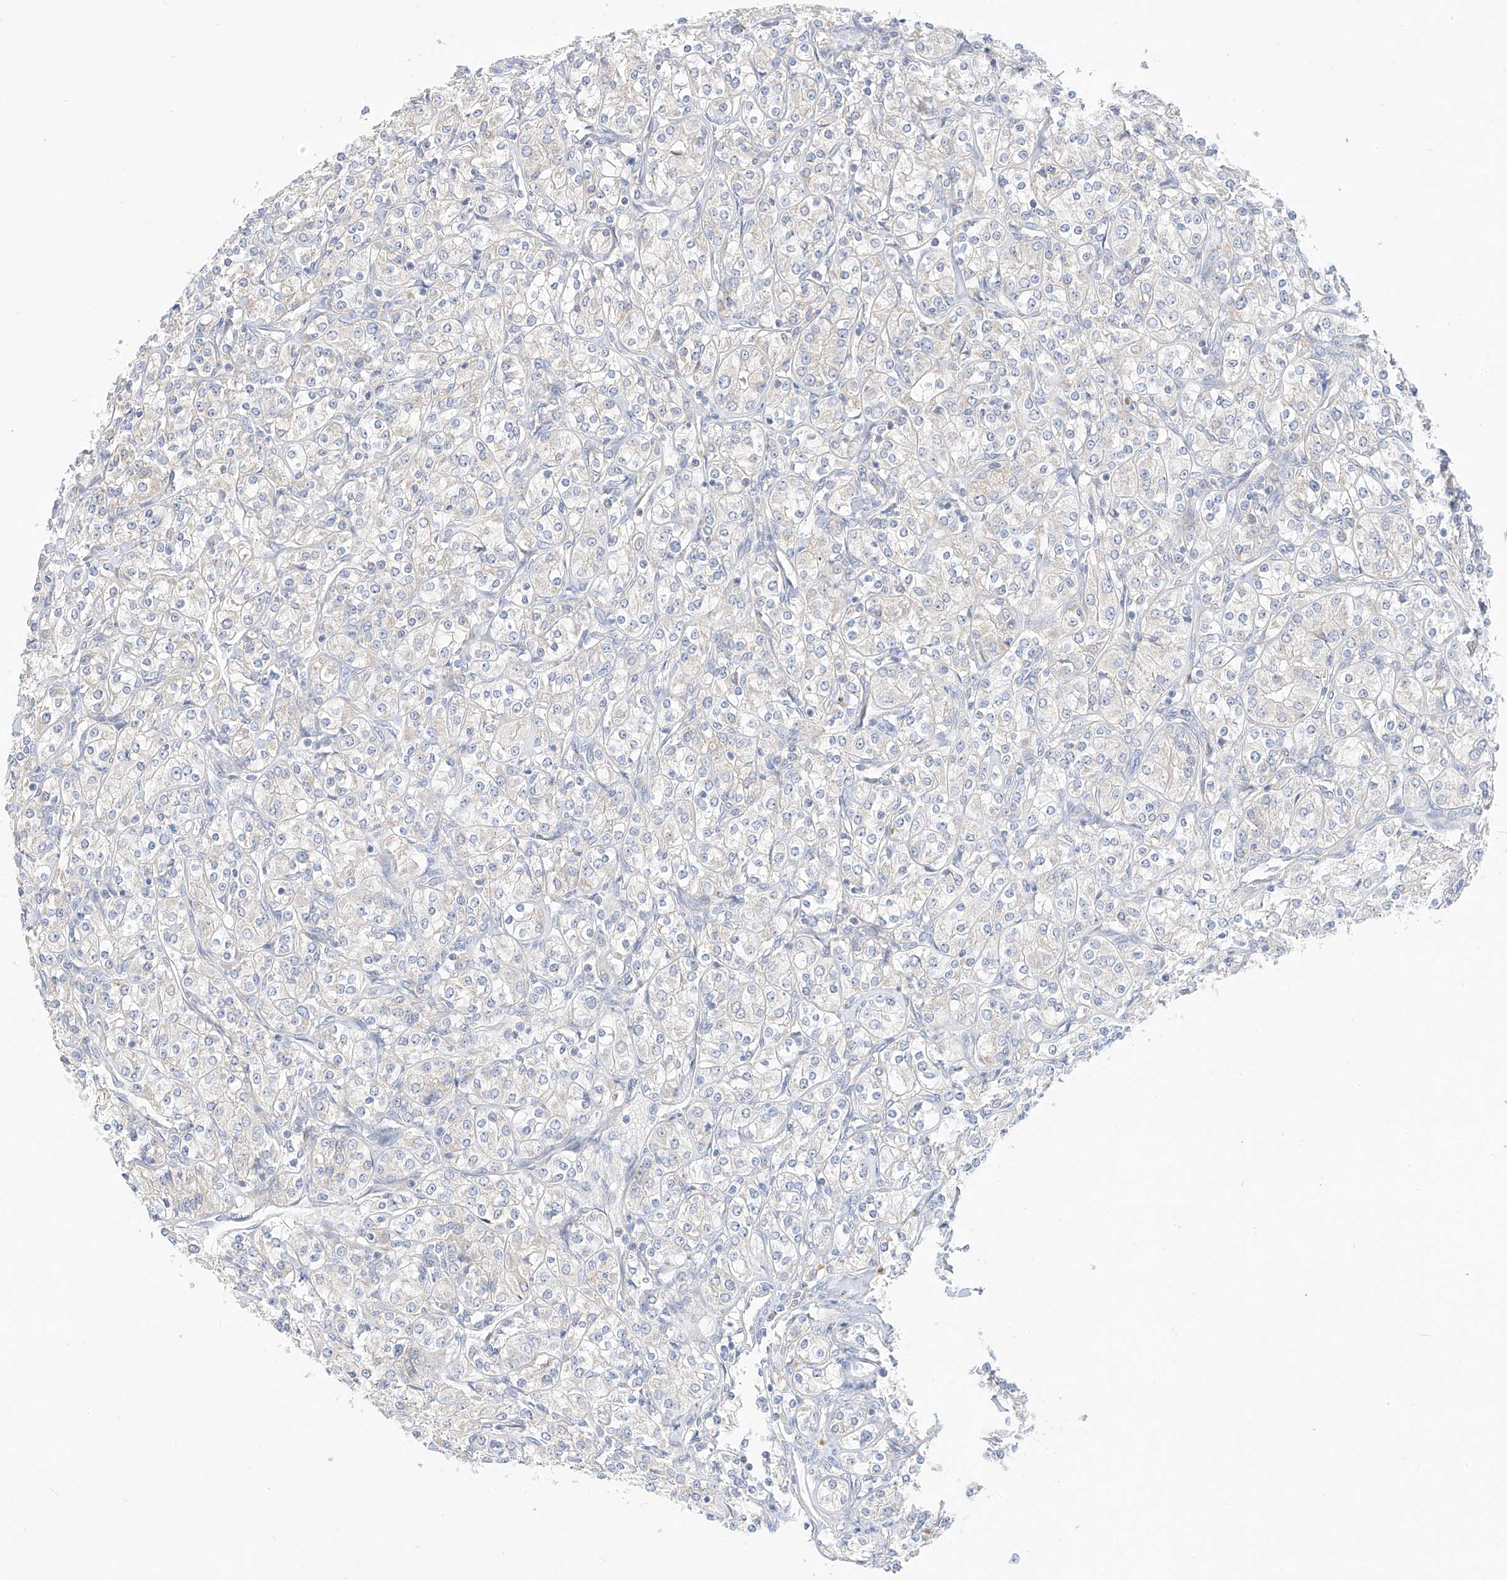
{"staining": {"intensity": "negative", "quantity": "none", "location": "none"}, "tissue": "renal cancer", "cell_type": "Tumor cells", "image_type": "cancer", "snomed": [{"axis": "morphology", "description": "Adenocarcinoma, NOS"}, {"axis": "topography", "description": "Kidney"}], "caption": "Immunohistochemical staining of renal adenocarcinoma demonstrates no significant positivity in tumor cells.", "gene": "RASA2", "patient": {"sex": "male", "age": 77}}